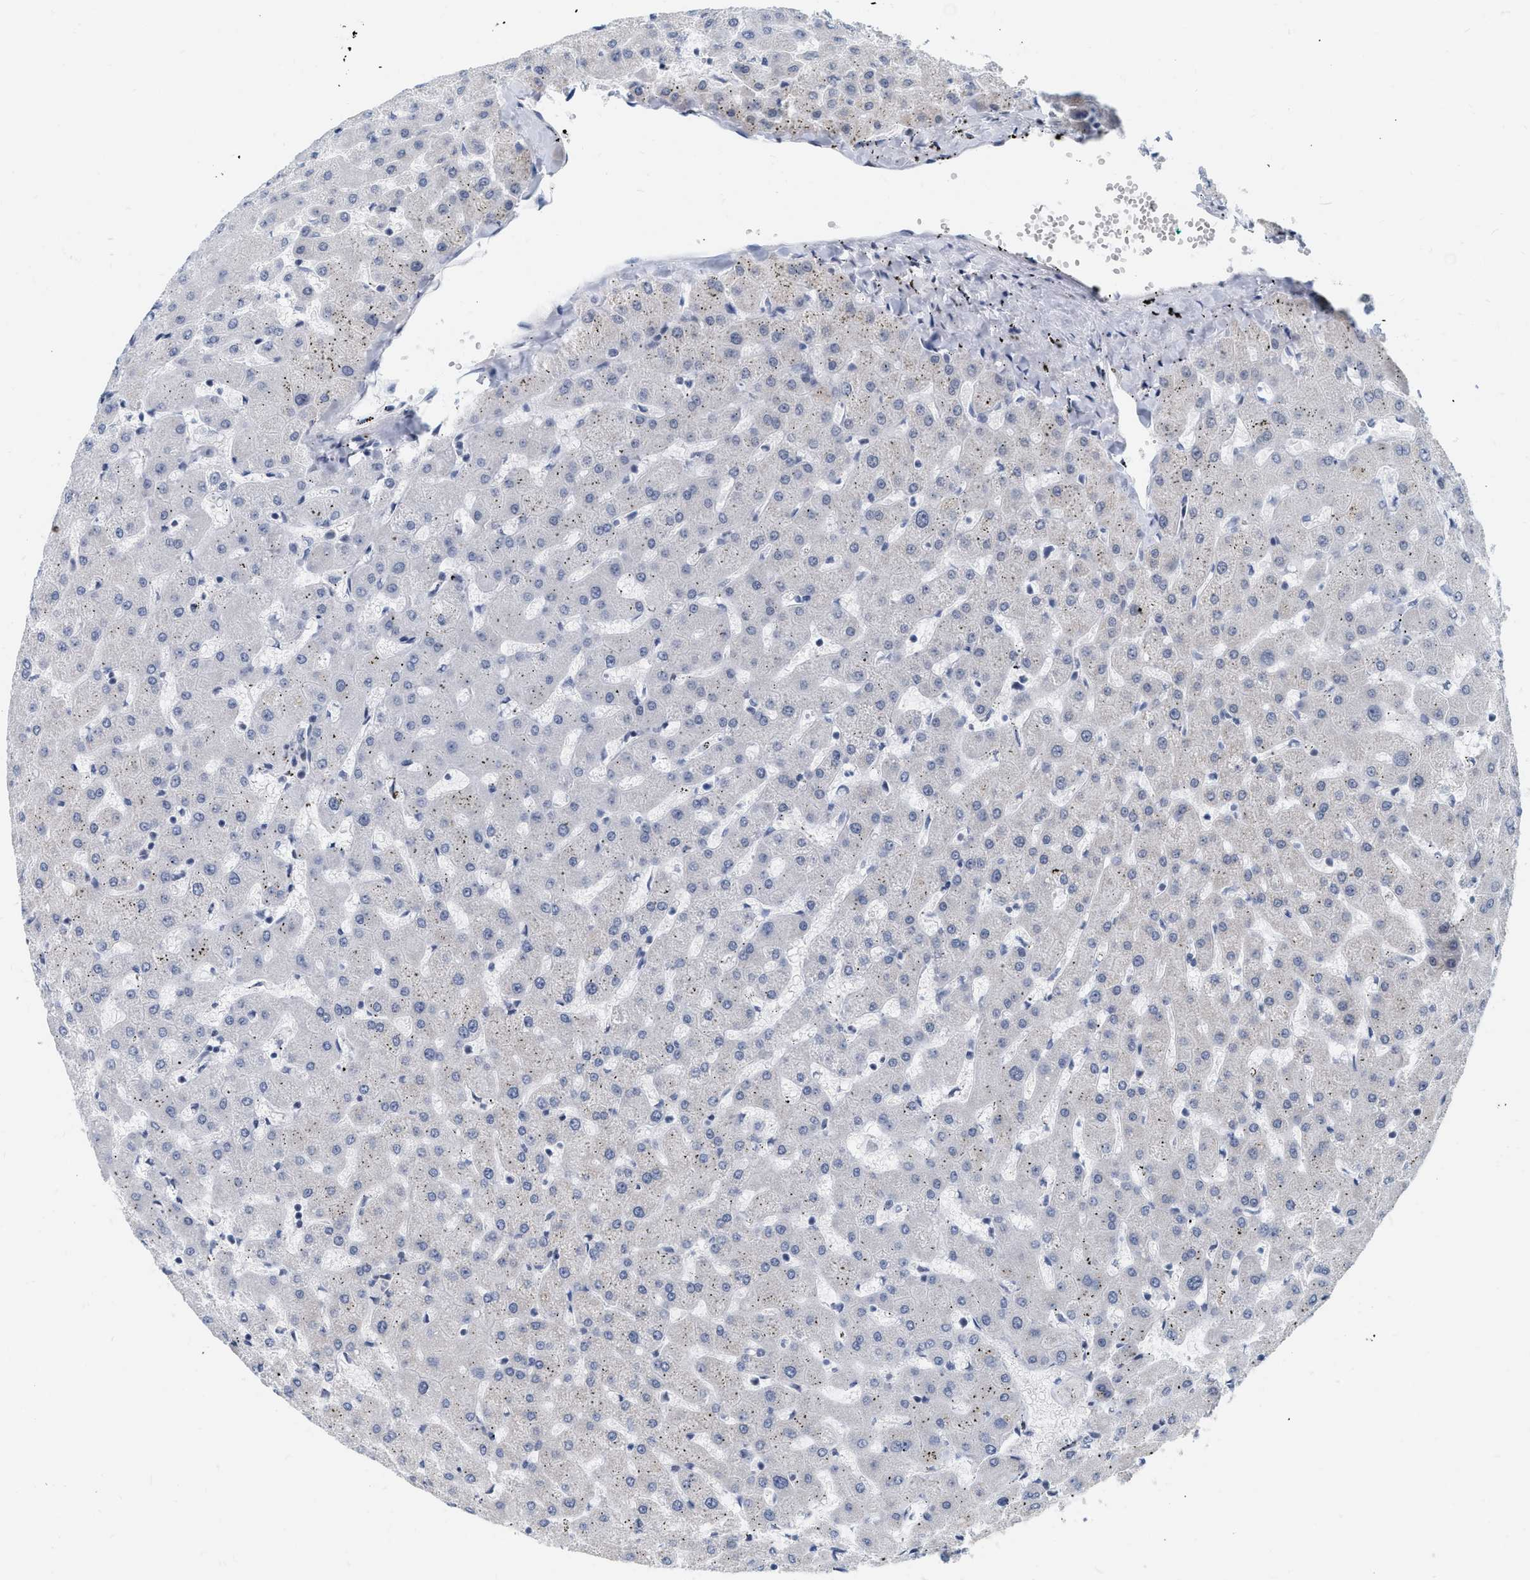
{"staining": {"intensity": "negative", "quantity": "none", "location": "none"}, "tissue": "liver", "cell_type": "Cholangiocytes", "image_type": "normal", "snomed": [{"axis": "morphology", "description": "Normal tissue, NOS"}, {"axis": "topography", "description": "Liver"}], "caption": "Human liver stained for a protein using immunohistochemistry (IHC) displays no staining in cholangiocytes.", "gene": "XIRP1", "patient": {"sex": "female", "age": 63}}